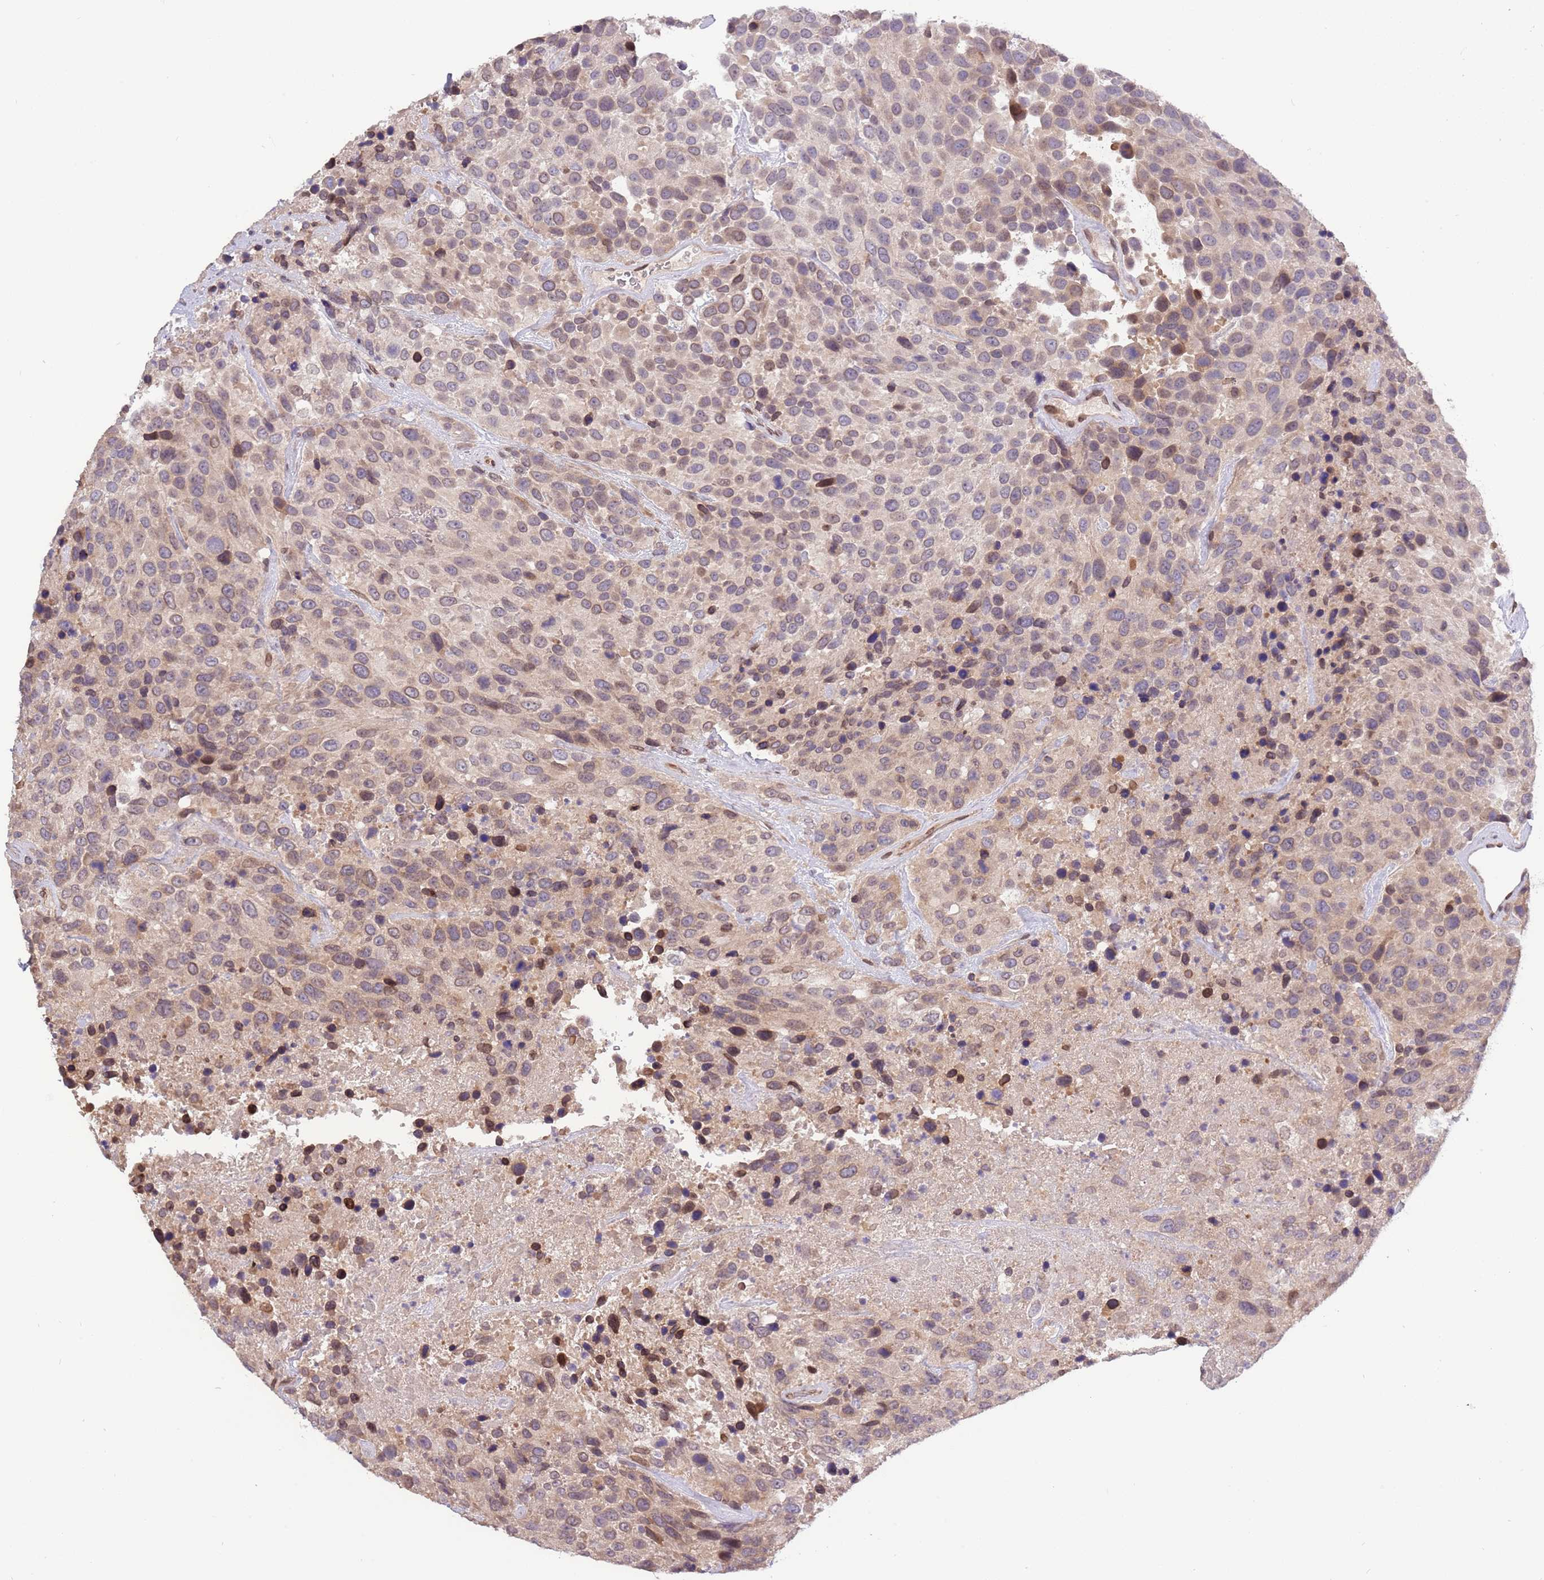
{"staining": {"intensity": "weak", "quantity": "25%-75%", "location": "cytoplasmic/membranous,nuclear"}, "tissue": "urothelial cancer", "cell_type": "Tumor cells", "image_type": "cancer", "snomed": [{"axis": "morphology", "description": "Urothelial carcinoma, High grade"}, {"axis": "topography", "description": "Urinary bladder"}], "caption": "Immunohistochemical staining of human urothelial carcinoma (high-grade) displays low levels of weak cytoplasmic/membranous and nuclear protein staining in about 25%-75% of tumor cells. (IHC, brightfield microscopy, high magnification).", "gene": "ZNF665", "patient": {"sex": "female", "age": 70}}